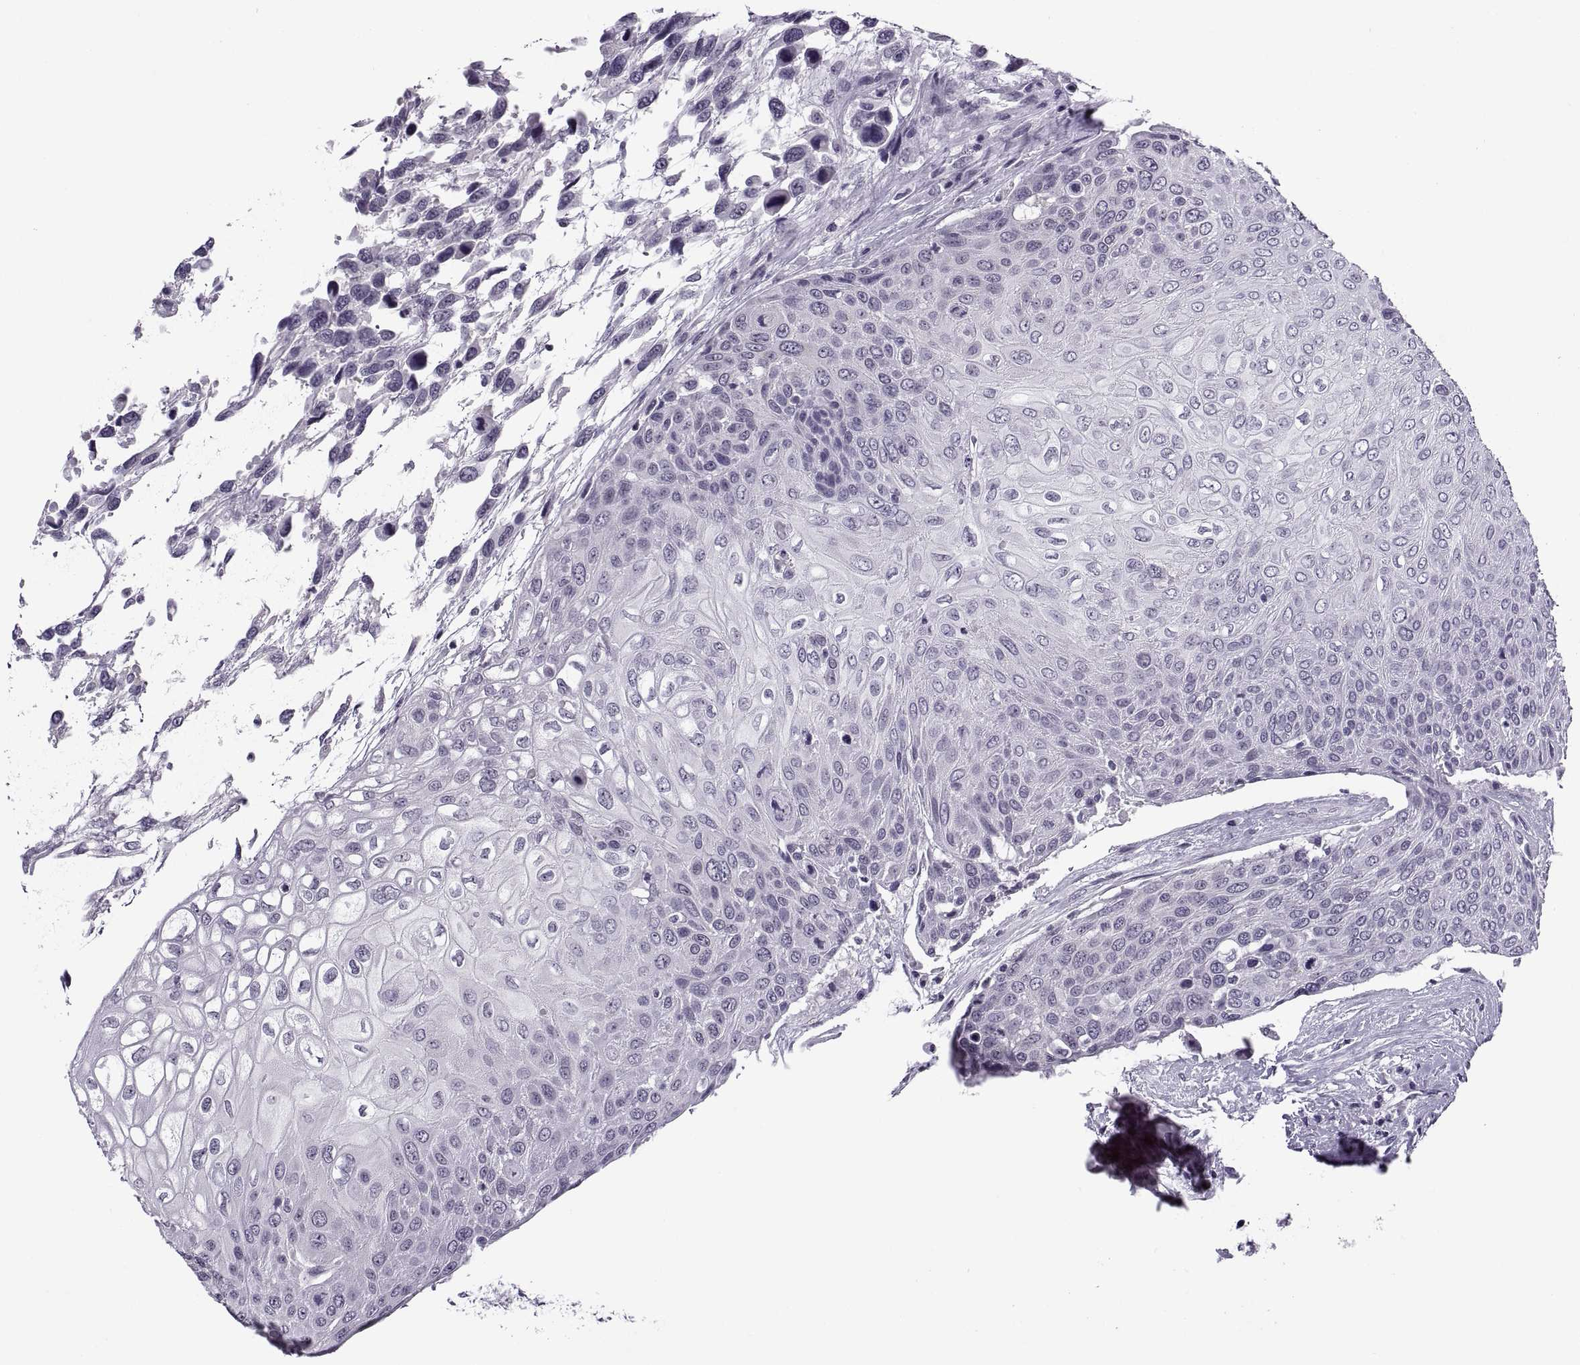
{"staining": {"intensity": "negative", "quantity": "none", "location": "none"}, "tissue": "urothelial cancer", "cell_type": "Tumor cells", "image_type": "cancer", "snomed": [{"axis": "morphology", "description": "Urothelial carcinoma, High grade"}, {"axis": "topography", "description": "Urinary bladder"}], "caption": "A high-resolution photomicrograph shows immunohistochemistry staining of urothelial carcinoma (high-grade), which shows no significant expression in tumor cells. (IHC, brightfield microscopy, high magnification).", "gene": "TBC1D3G", "patient": {"sex": "female", "age": 70}}